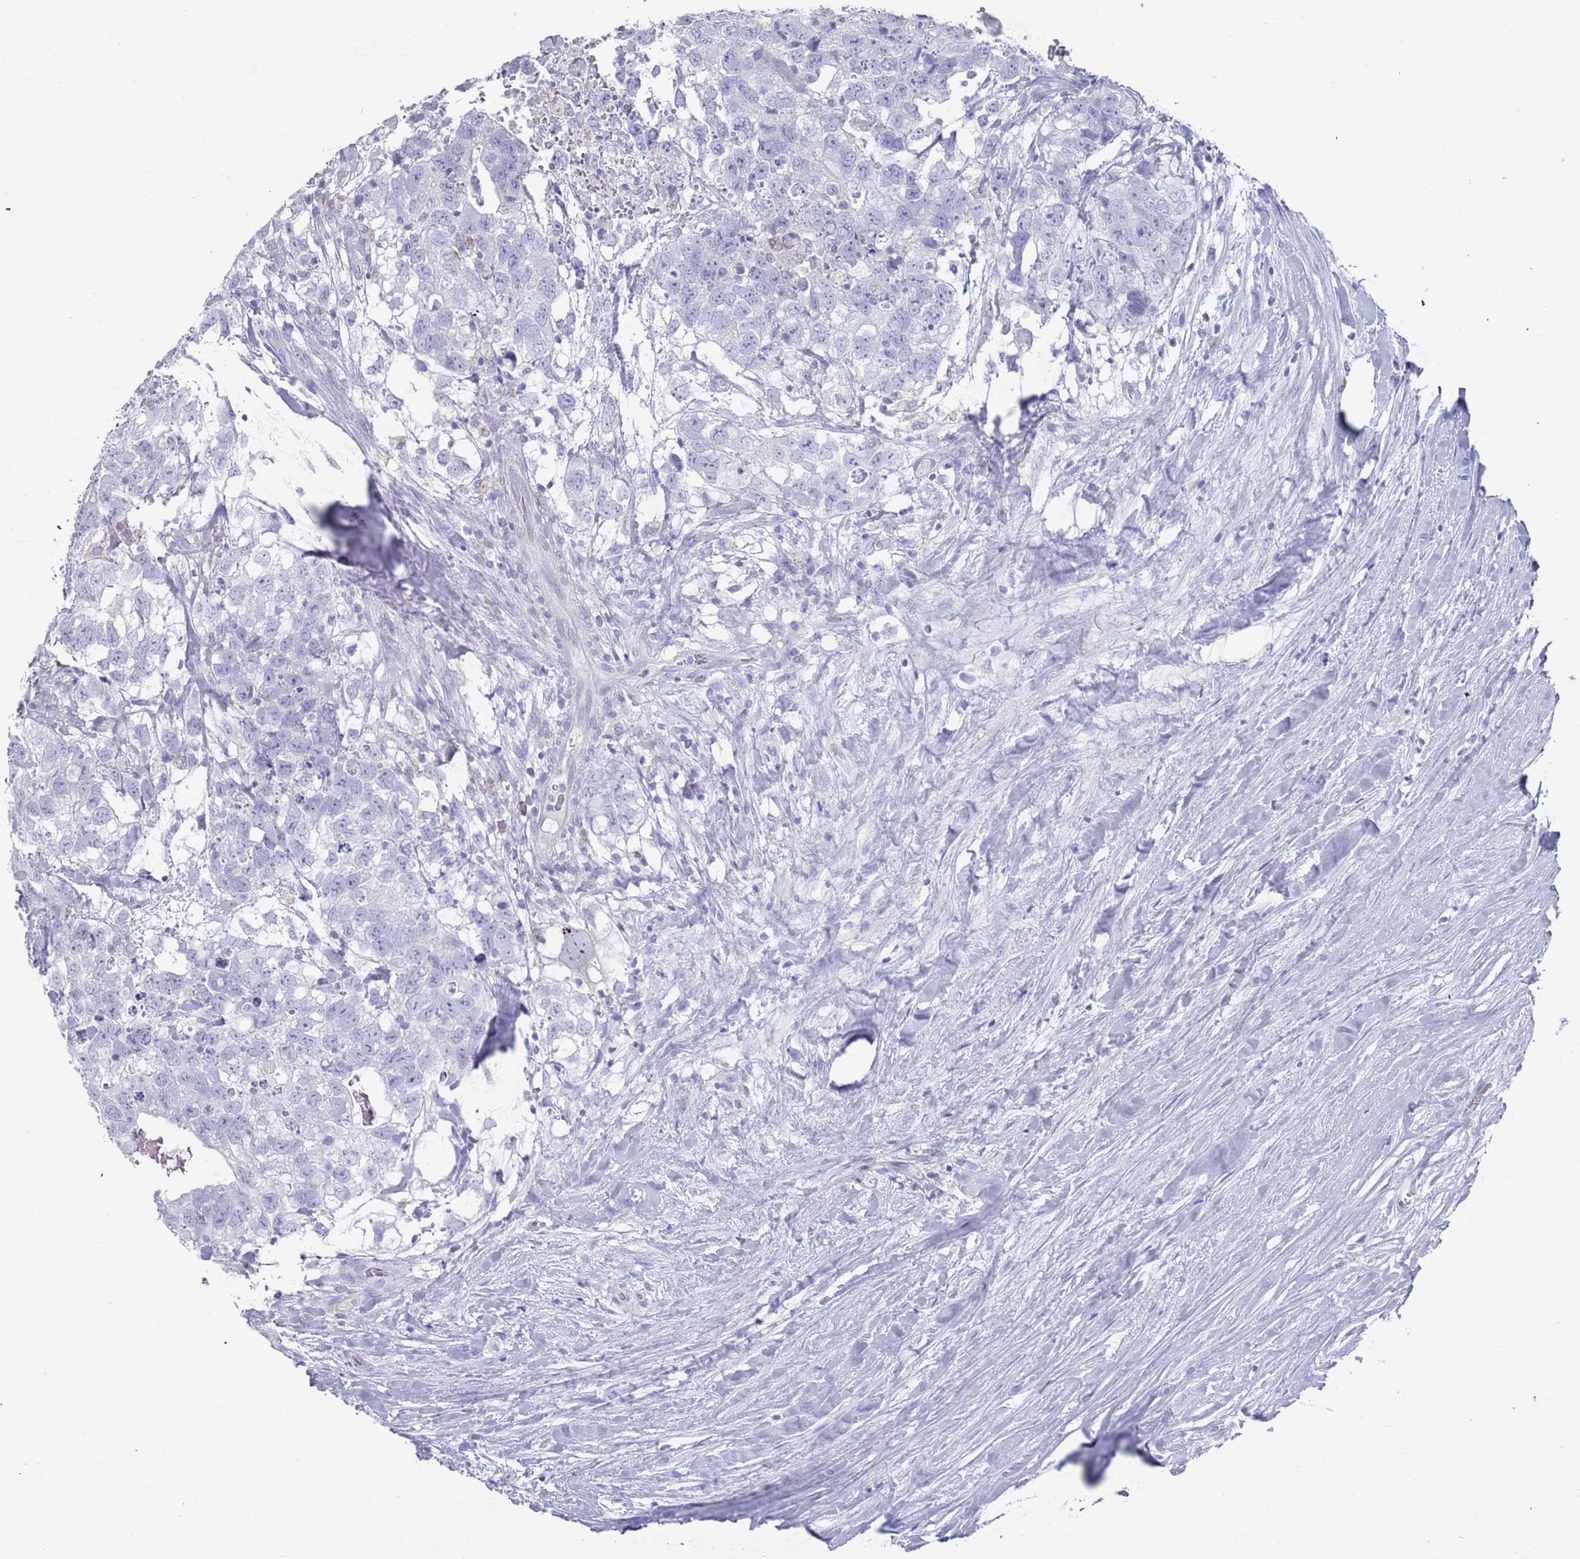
{"staining": {"intensity": "negative", "quantity": "none", "location": "none"}, "tissue": "testis cancer", "cell_type": "Tumor cells", "image_type": "cancer", "snomed": [{"axis": "morphology", "description": "Seminoma, NOS"}, {"axis": "morphology", "description": "Carcinoma, Embryonal, NOS"}, {"axis": "topography", "description": "Testis"}], "caption": "This is an IHC photomicrograph of human testis seminoma. There is no positivity in tumor cells.", "gene": "MAT1A", "patient": {"sex": "male", "age": 29}}